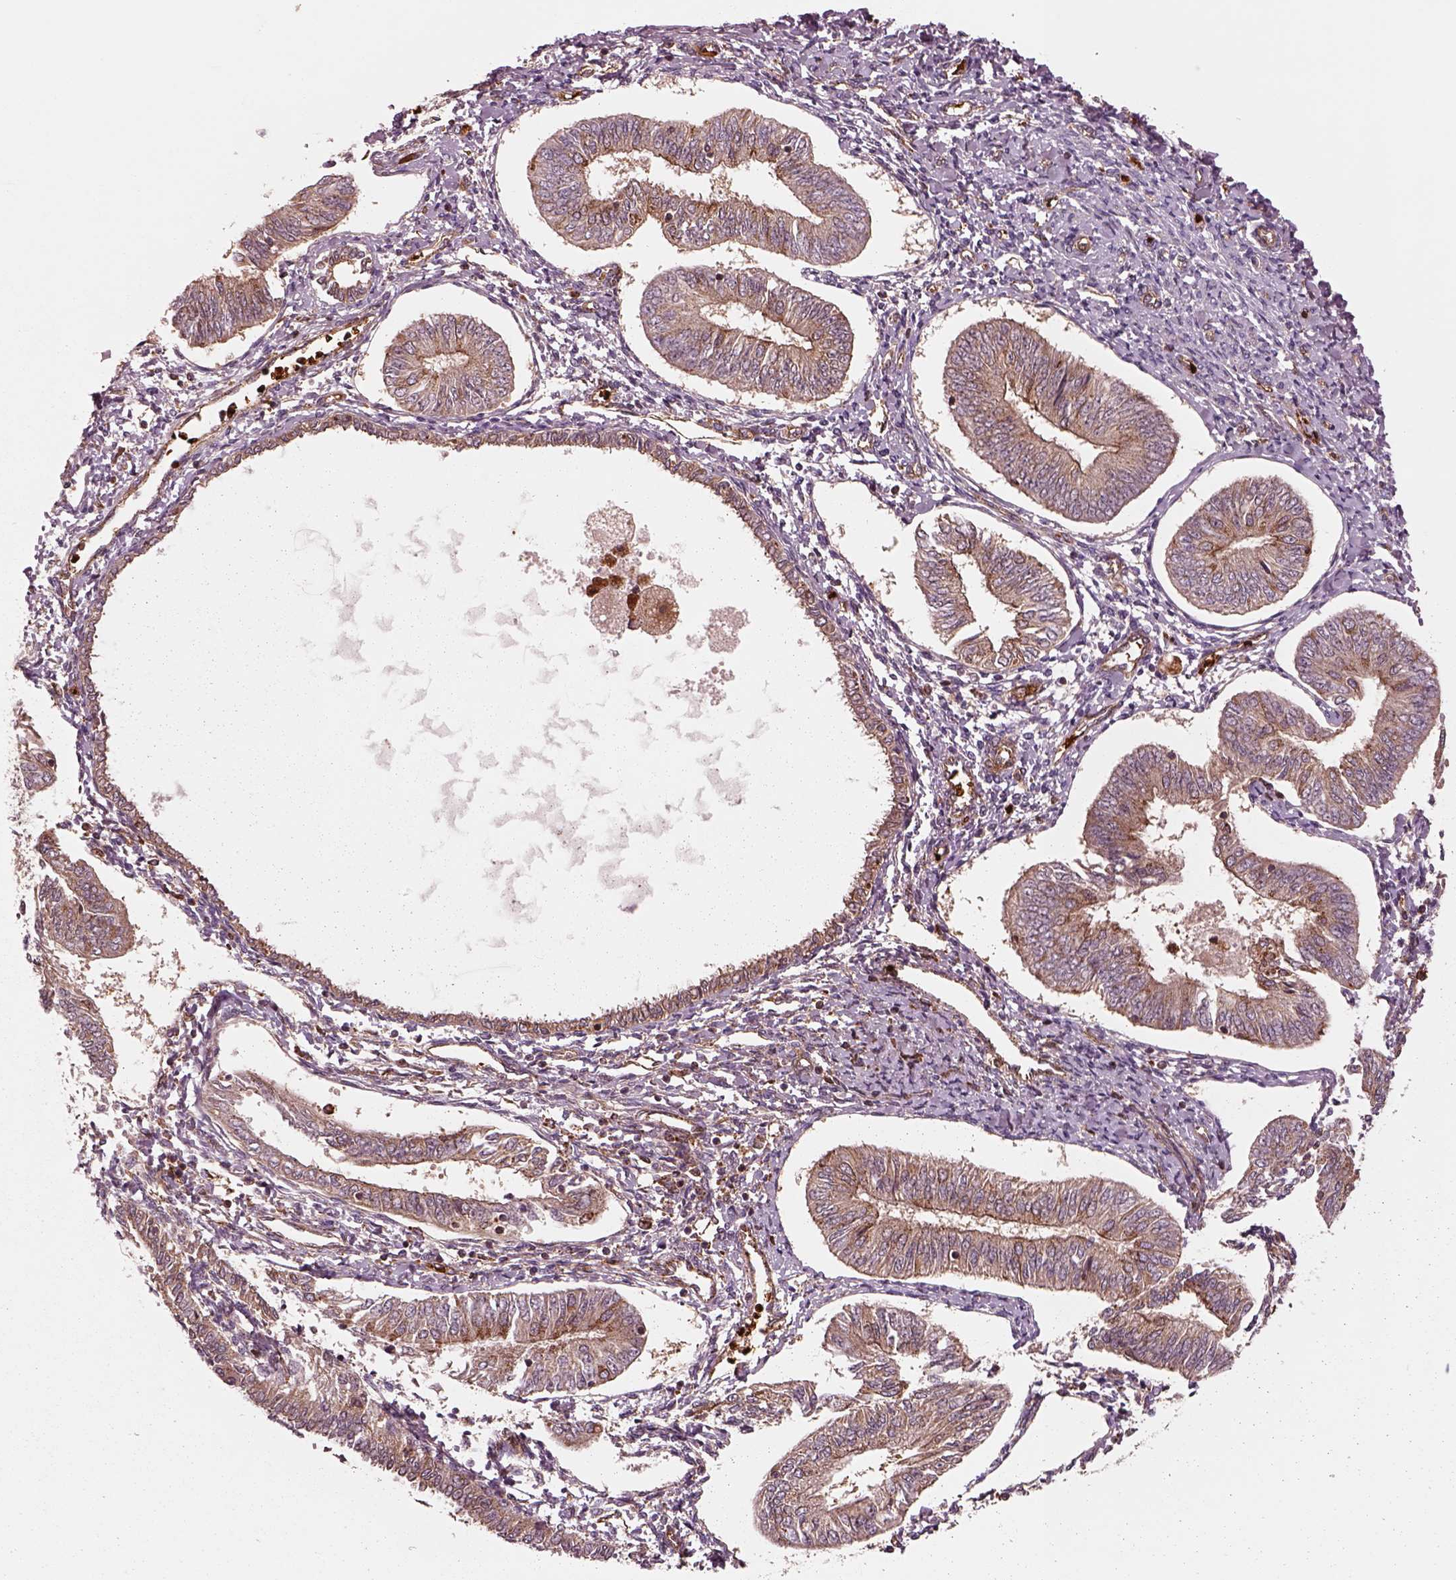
{"staining": {"intensity": "moderate", "quantity": "25%-75%", "location": "cytoplasmic/membranous"}, "tissue": "endometrial cancer", "cell_type": "Tumor cells", "image_type": "cancer", "snomed": [{"axis": "morphology", "description": "Adenocarcinoma, NOS"}, {"axis": "topography", "description": "Endometrium"}], "caption": "Adenocarcinoma (endometrial) stained with DAB (3,3'-diaminobenzidine) IHC displays medium levels of moderate cytoplasmic/membranous staining in approximately 25%-75% of tumor cells.", "gene": "WASHC2A", "patient": {"sex": "female", "age": 58}}